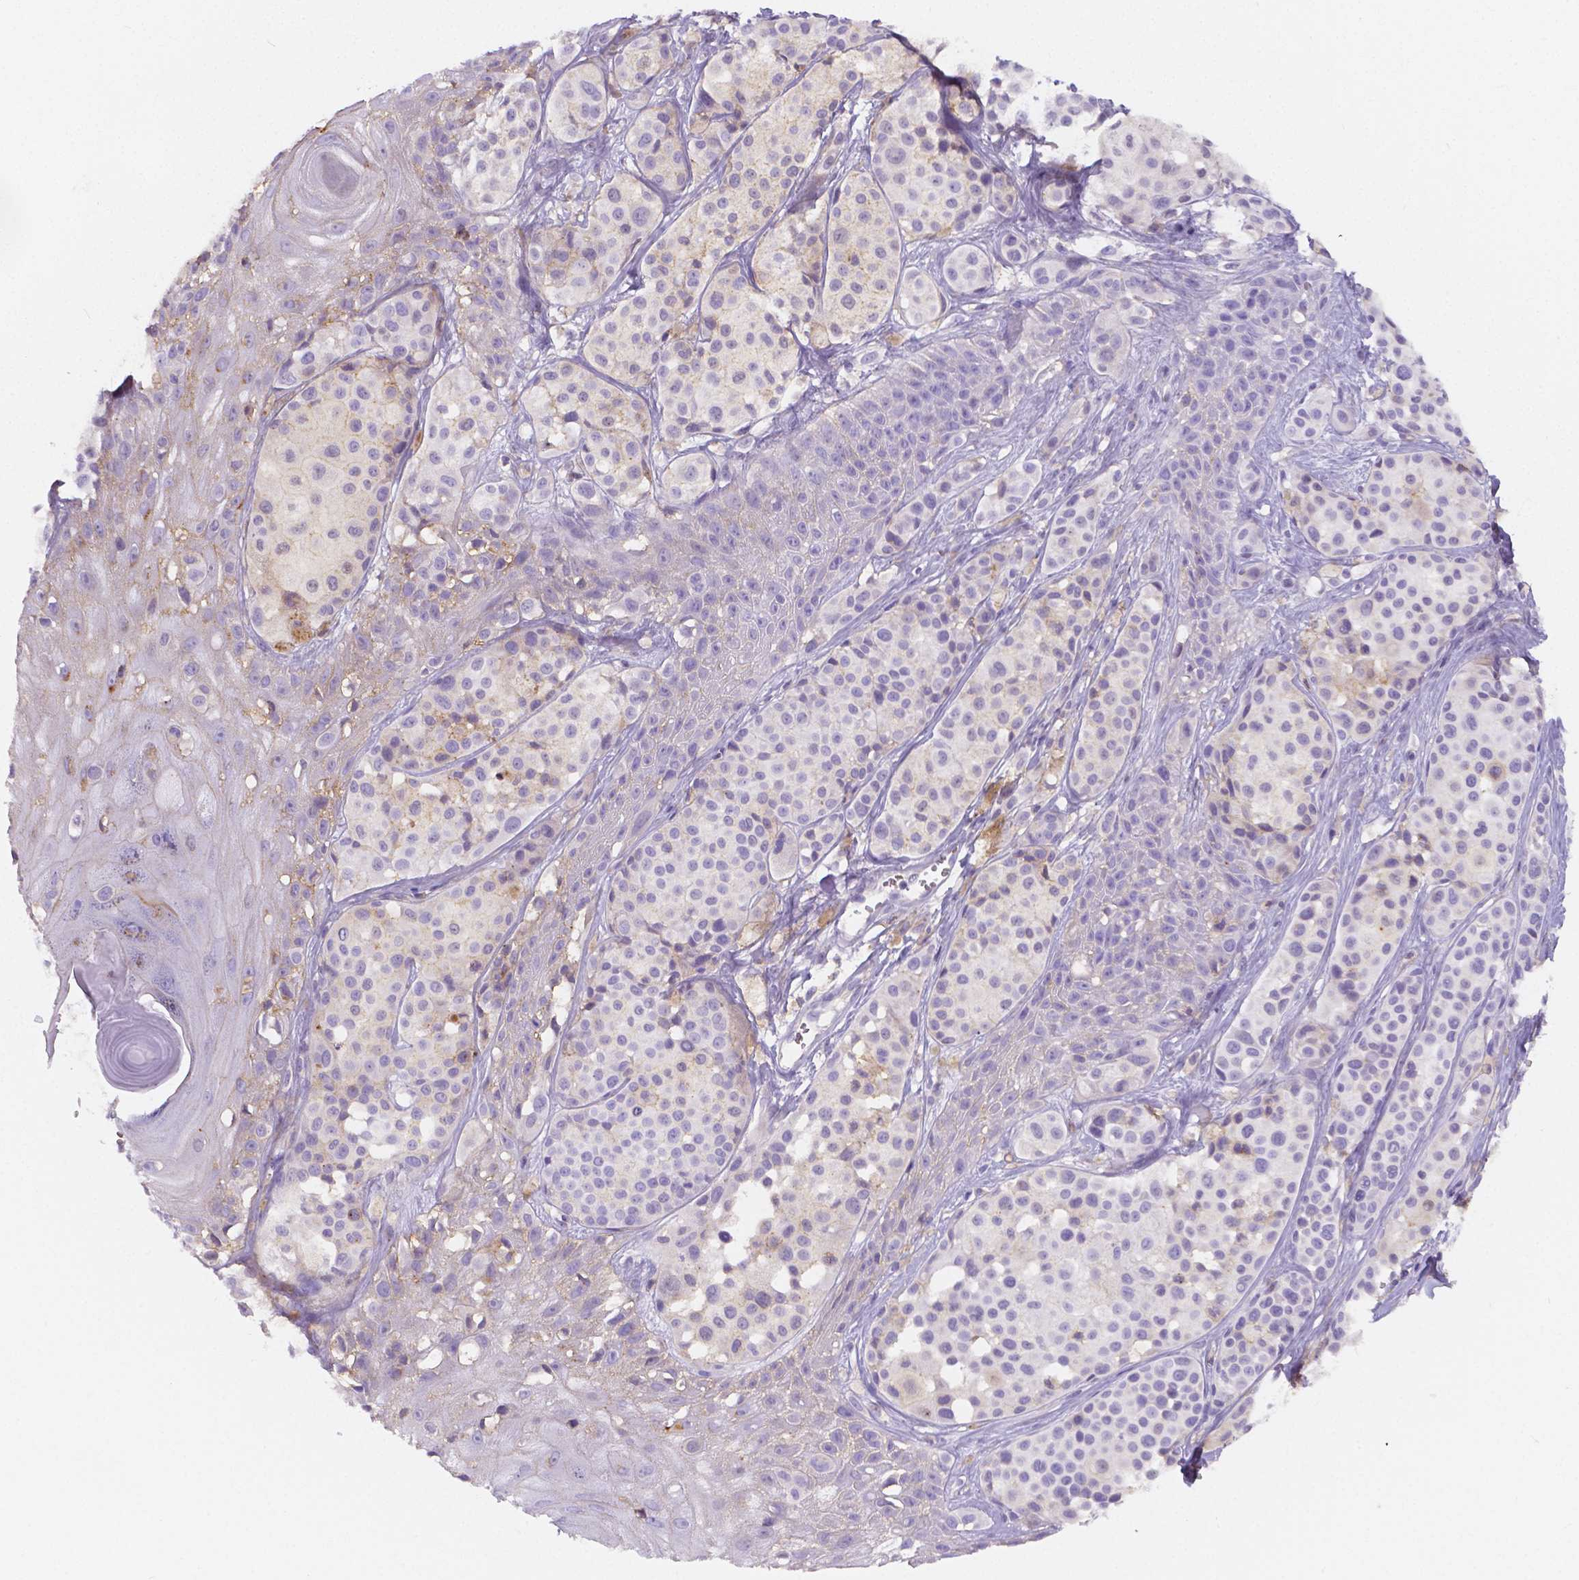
{"staining": {"intensity": "negative", "quantity": "none", "location": "none"}, "tissue": "melanoma", "cell_type": "Tumor cells", "image_type": "cancer", "snomed": [{"axis": "morphology", "description": "Malignant melanoma, NOS"}, {"axis": "topography", "description": "Skin"}], "caption": "High magnification brightfield microscopy of malignant melanoma stained with DAB (3,3'-diaminobenzidine) (brown) and counterstained with hematoxylin (blue): tumor cells show no significant positivity. (Immunohistochemistry (ihc), brightfield microscopy, high magnification).", "gene": "GABRD", "patient": {"sex": "male", "age": 77}}